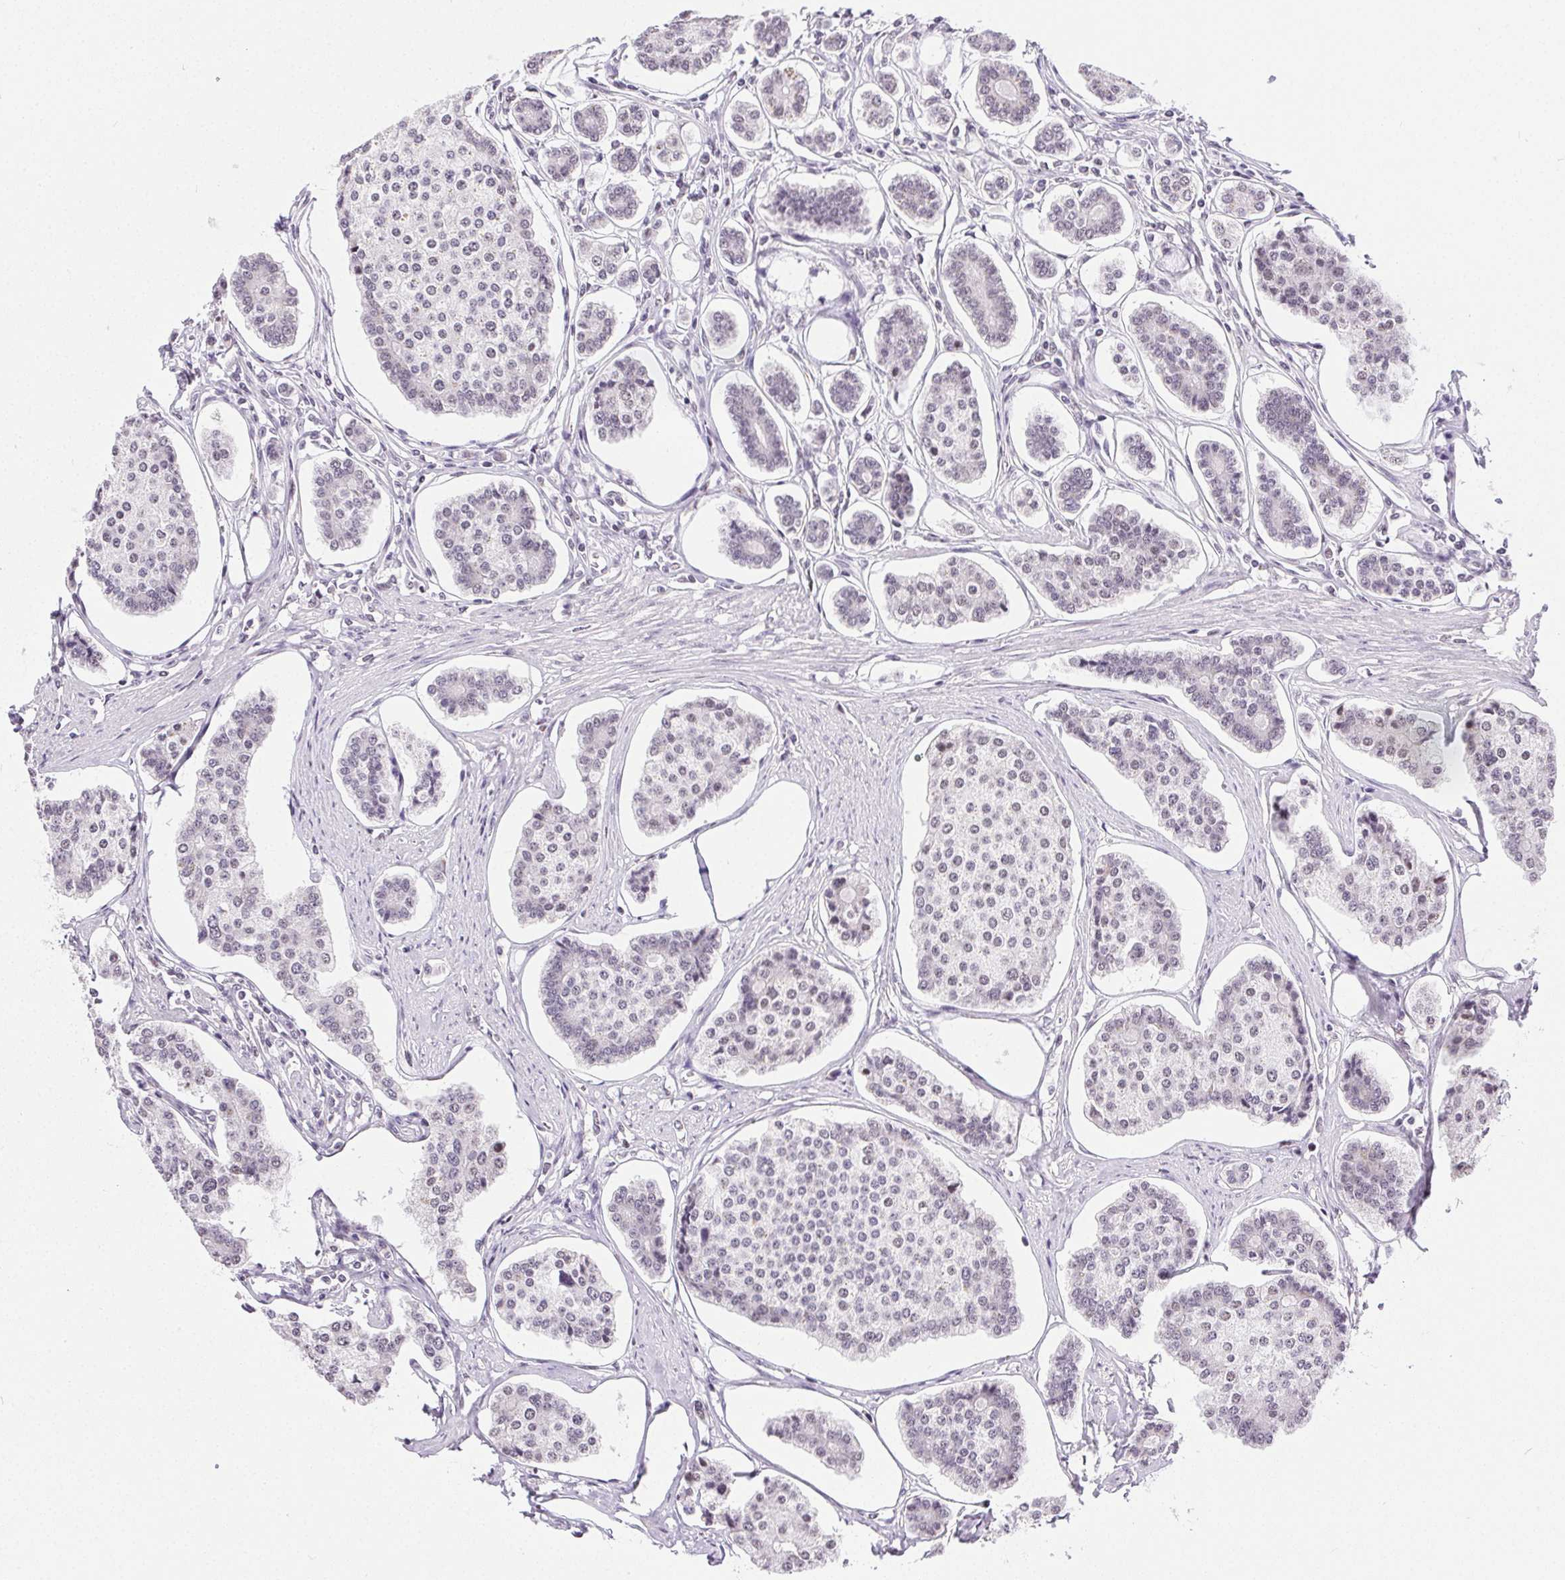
{"staining": {"intensity": "negative", "quantity": "none", "location": "none"}, "tissue": "carcinoid", "cell_type": "Tumor cells", "image_type": "cancer", "snomed": [{"axis": "morphology", "description": "Carcinoid, malignant, NOS"}, {"axis": "topography", "description": "Small intestine"}], "caption": "The immunohistochemistry (IHC) micrograph has no significant staining in tumor cells of carcinoid (malignant) tissue.", "gene": "TRA2B", "patient": {"sex": "female", "age": 65}}